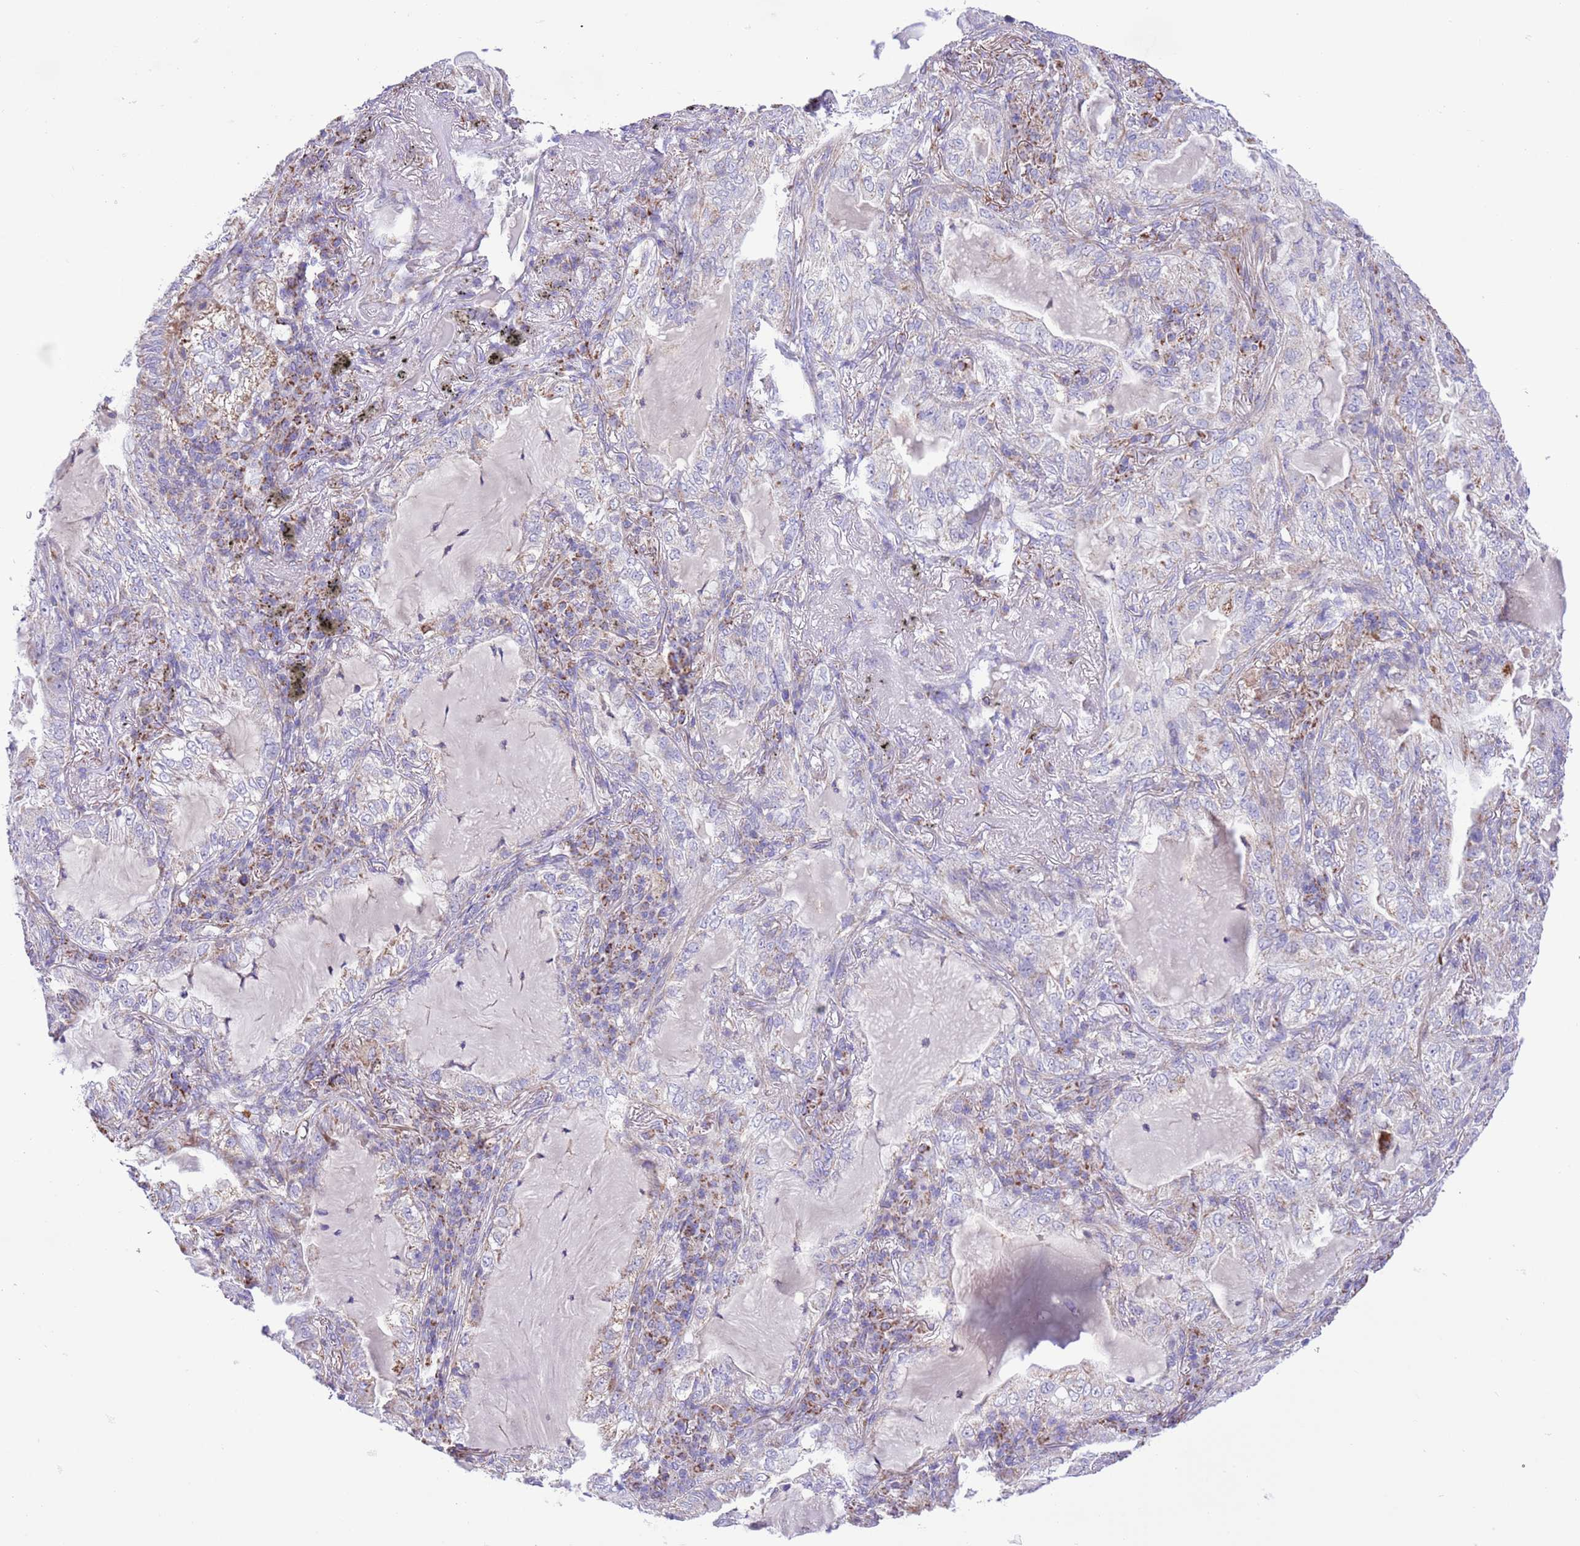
{"staining": {"intensity": "weak", "quantity": "<25%", "location": "cytoplasmic/membranous"}, "tissue": "lung cancer", "cell_type": "Tumor cells", "image_type": "cancer", "snomed": [{"axis": "morphology", "description": "Adenocarcinoma, NOS"}, {"axis": "topography", "description": "Lung"}], "caption": "High magnification brightfield microscopy of lung adenocarcinoma stained with DAB (brown) and counterstained with hematoxylin (blue): tumor cells show no significant positivity.", "gene": "SS18L2", "patient": {"sex": "female", "age": 73}}